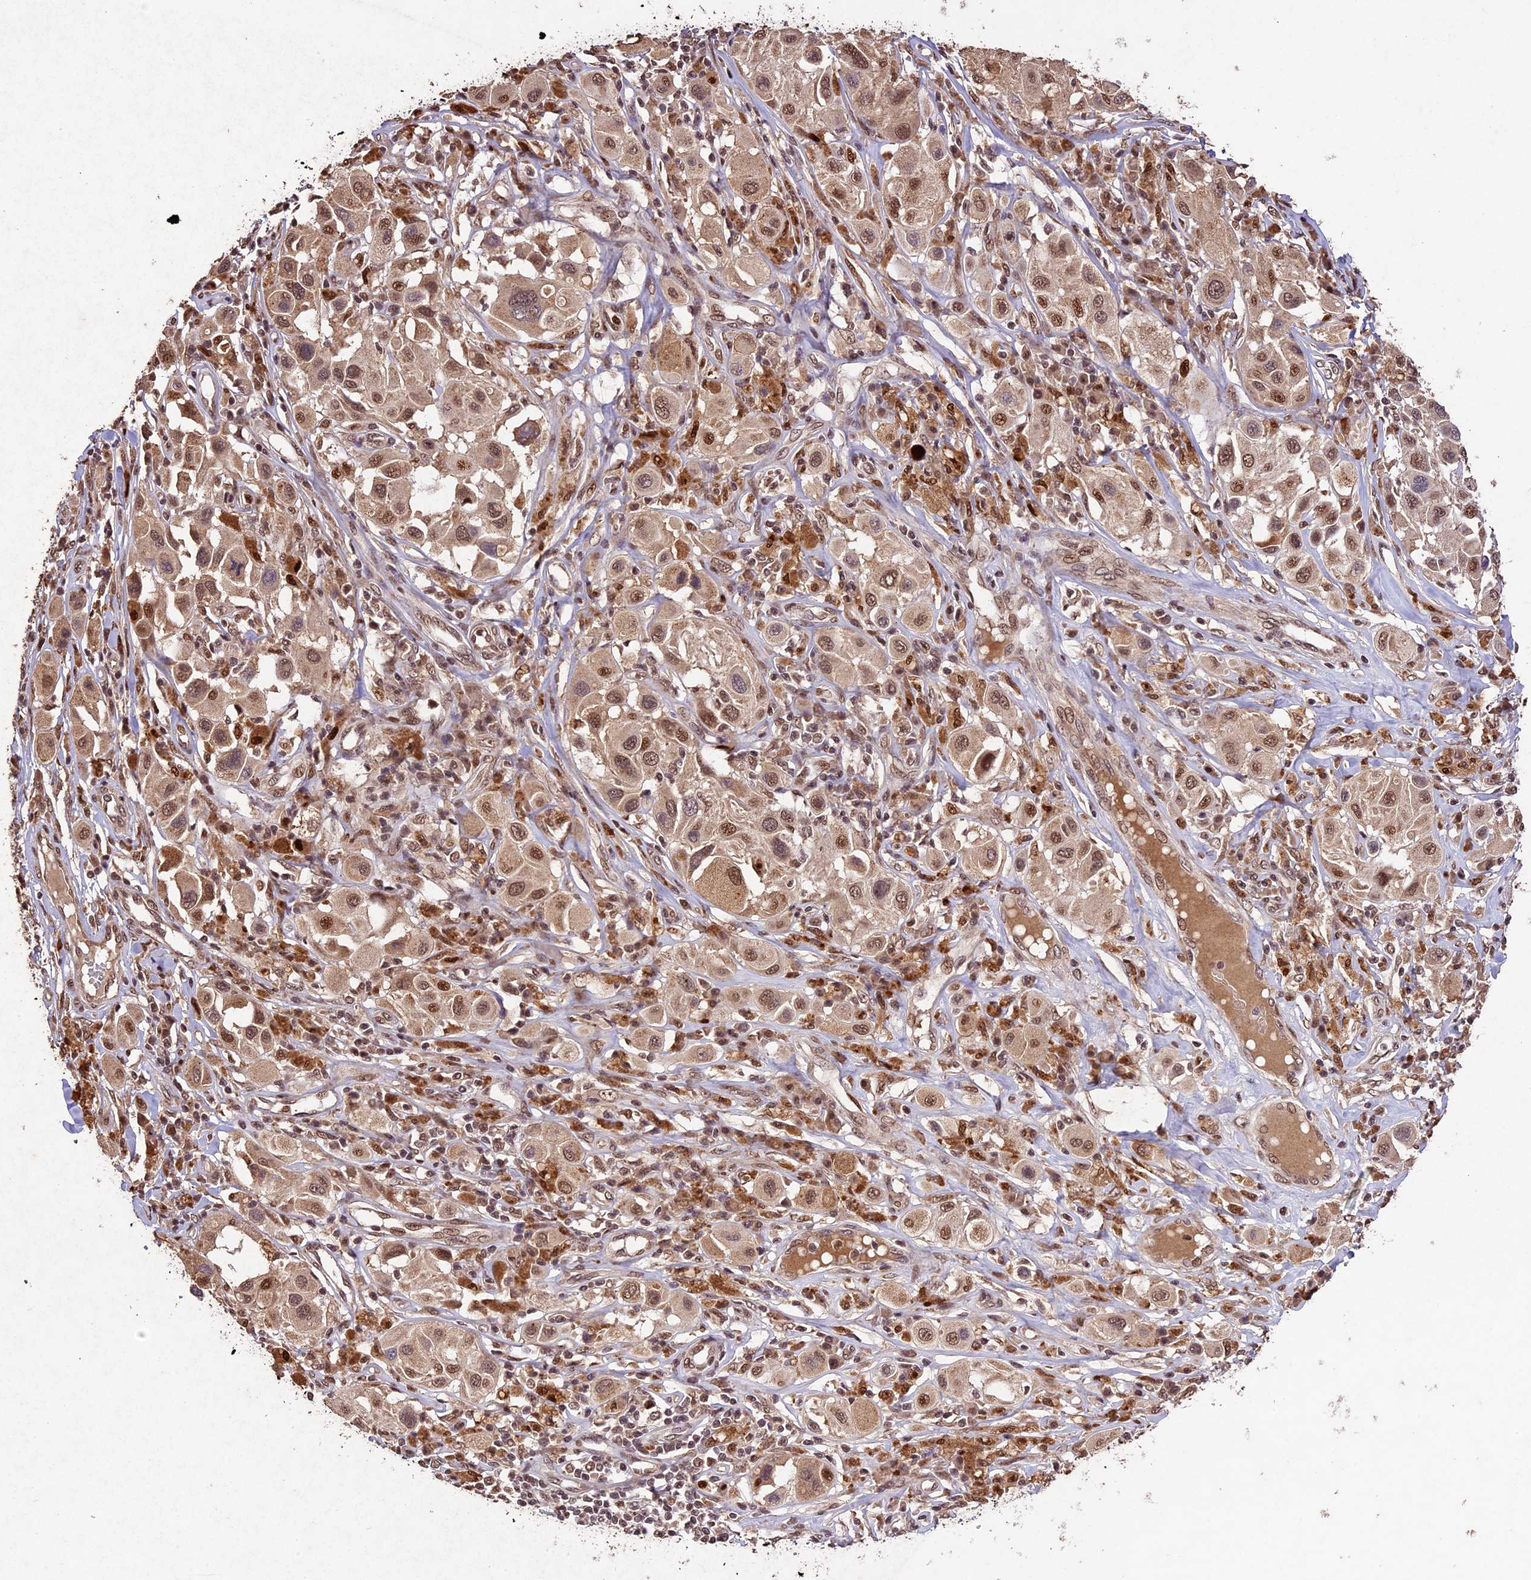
{"staining": {"intensity": "moderate", "quantity": ">75%", "location": "cytoplasmic/membranous,nuclear"}, "tissue": "melanoma", "cell_type": "Tumor cells", "image_type": "cancer", "snomed": [{"axis": "morphology", "description": "Malignant melanoma, Metastatic site"}, {"axis": "topography", "description": "Skin"}], "caption": "Immunohistochemistry of melanoma reveals medium levels of moderate cytoplasmic/membranous and nuclear staining in approximately >75% of tumor cells.", "gene": "CDKN2AIP", "patient": {"sex": "male", "age": 41}}